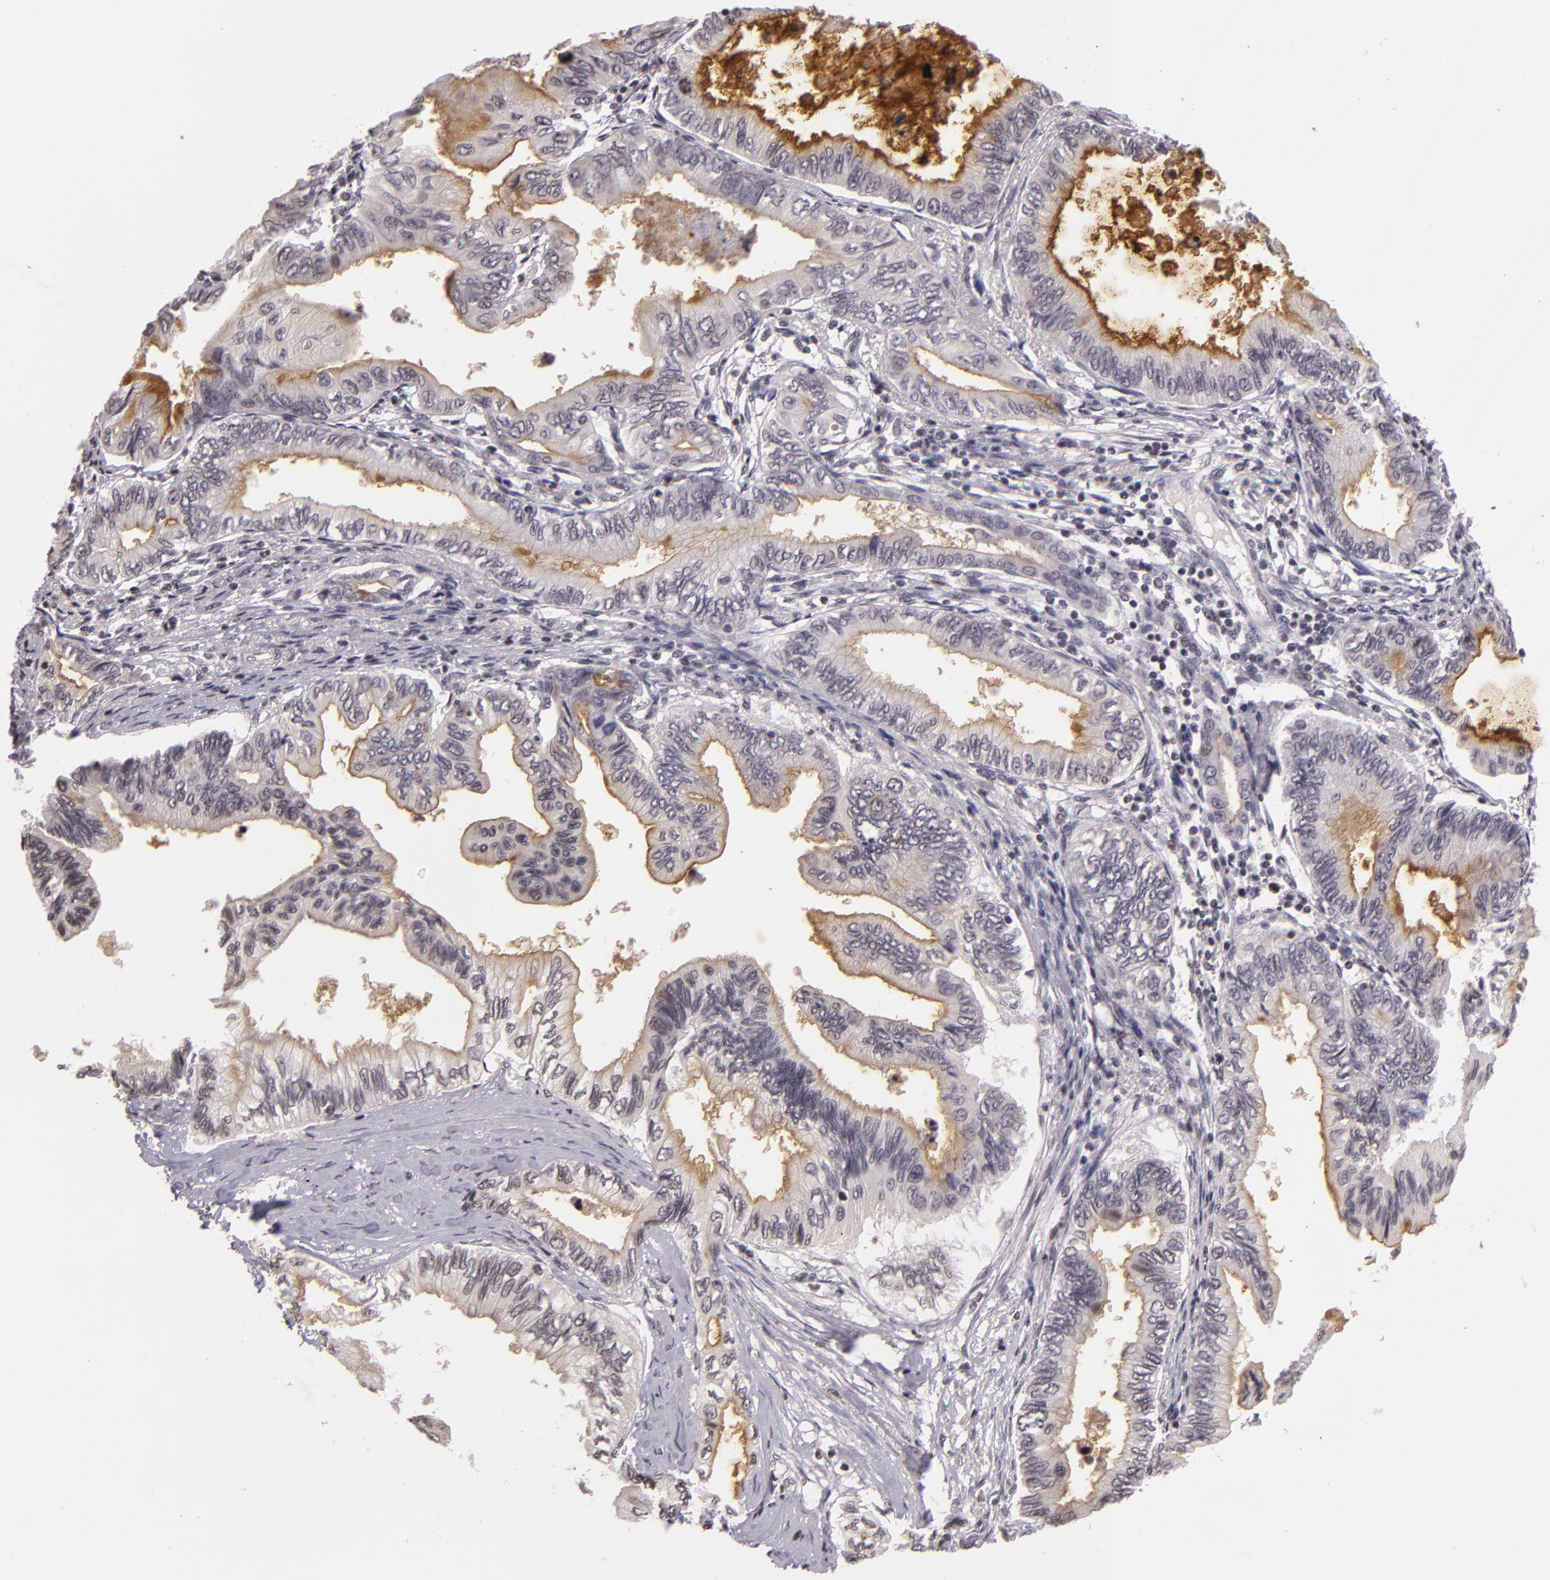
{"staining": {"intensity": "moderate", "quantity": ">75%", "location": "cytoplasmic/membranous"}, "tissue": "pancreatic cancer", "cell_type": "Tumor cells", "image_type": "cancer", "snomed": [{"axis": "morphology", "description": "Adenocarcinoma, NOS"}, {"axis": "topography", "description": "Pancreas"}], "caption": "Protein analysis of adenocarcinoma (pancreatic) tissue shows moderate cytoplasmic/membranous positivity in approximately >75% of tumor cells.", "gene": "MUC1", "patient": {"sex": "female", "age": 66}}